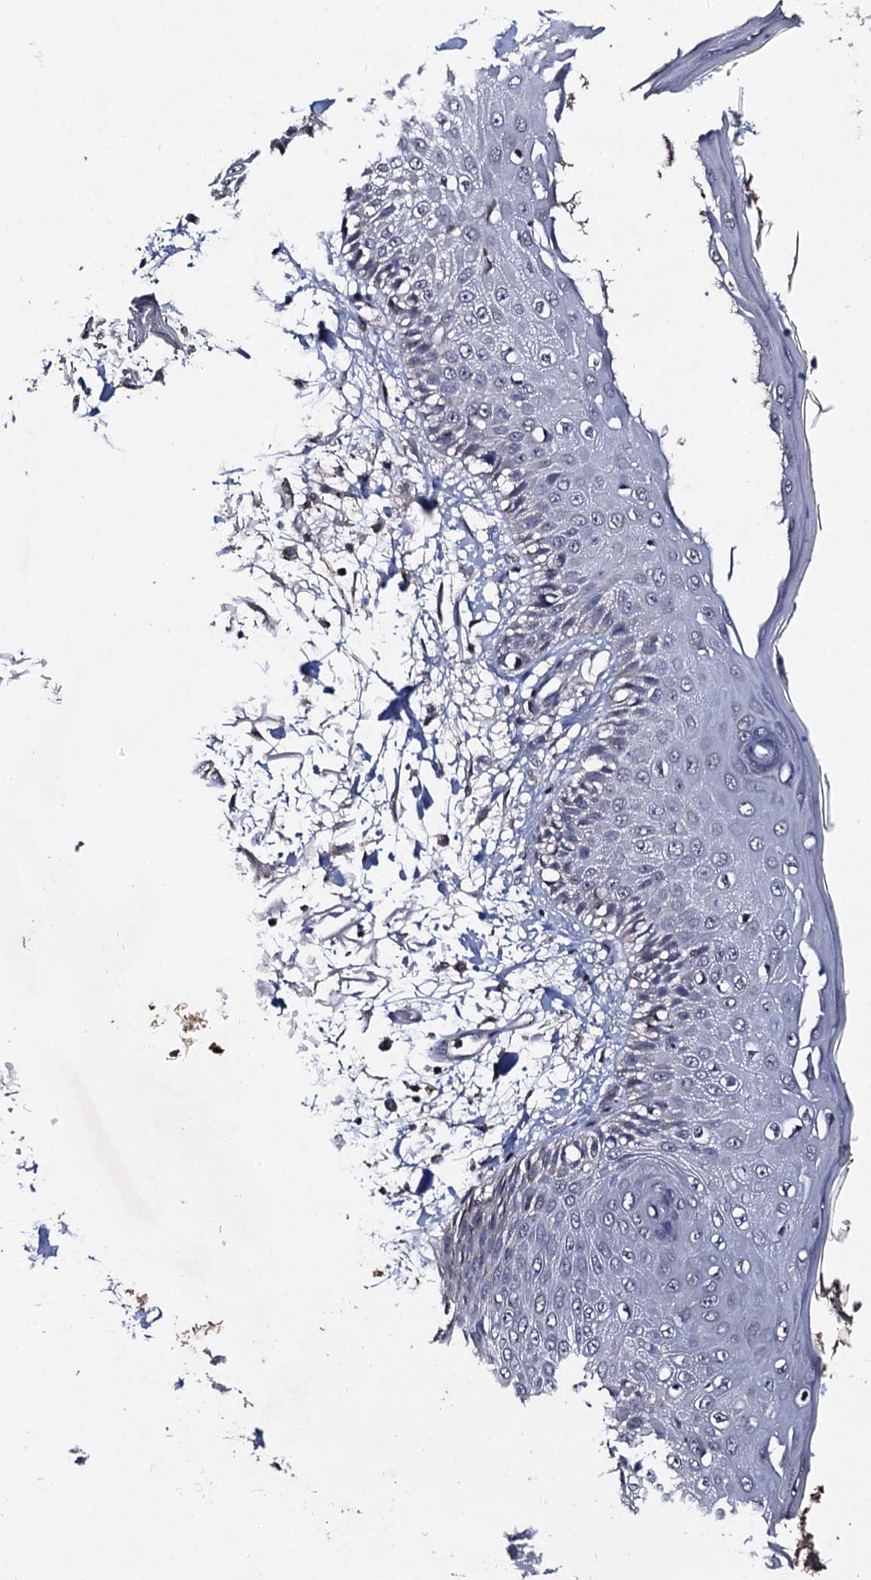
{"staining": {"intensity": "moderate", "quantity": "25%-75%", "location": "cytoplasmic/membranous"}, "tissue": "skin", "cell_type": "Fibroblasts", "image_type": "normal", "snomed": [{"axis": "morphology", "description": "Normal tissue, NOS"}, {"axis": "morphology", "description": "Squamous cell carcinoma, NOS"}, {"axis": "topography", "description": "Skin"}, {"axis": "topography", "description": "Peripheral nerve tissue"}], "caption": "Immunohistochemistry (IHC) (DAB (3,3'-diaminobenzidine)) staining of benign human skin displays moderate cytoplasmic/membranous protein positivity in approximately 25%-75% of fibroblasts. (DAB = brown stain, brightfield microscopy at high magnification).", "gene": "PPTC7", "patient": {"sex": "male", "age": 83}}